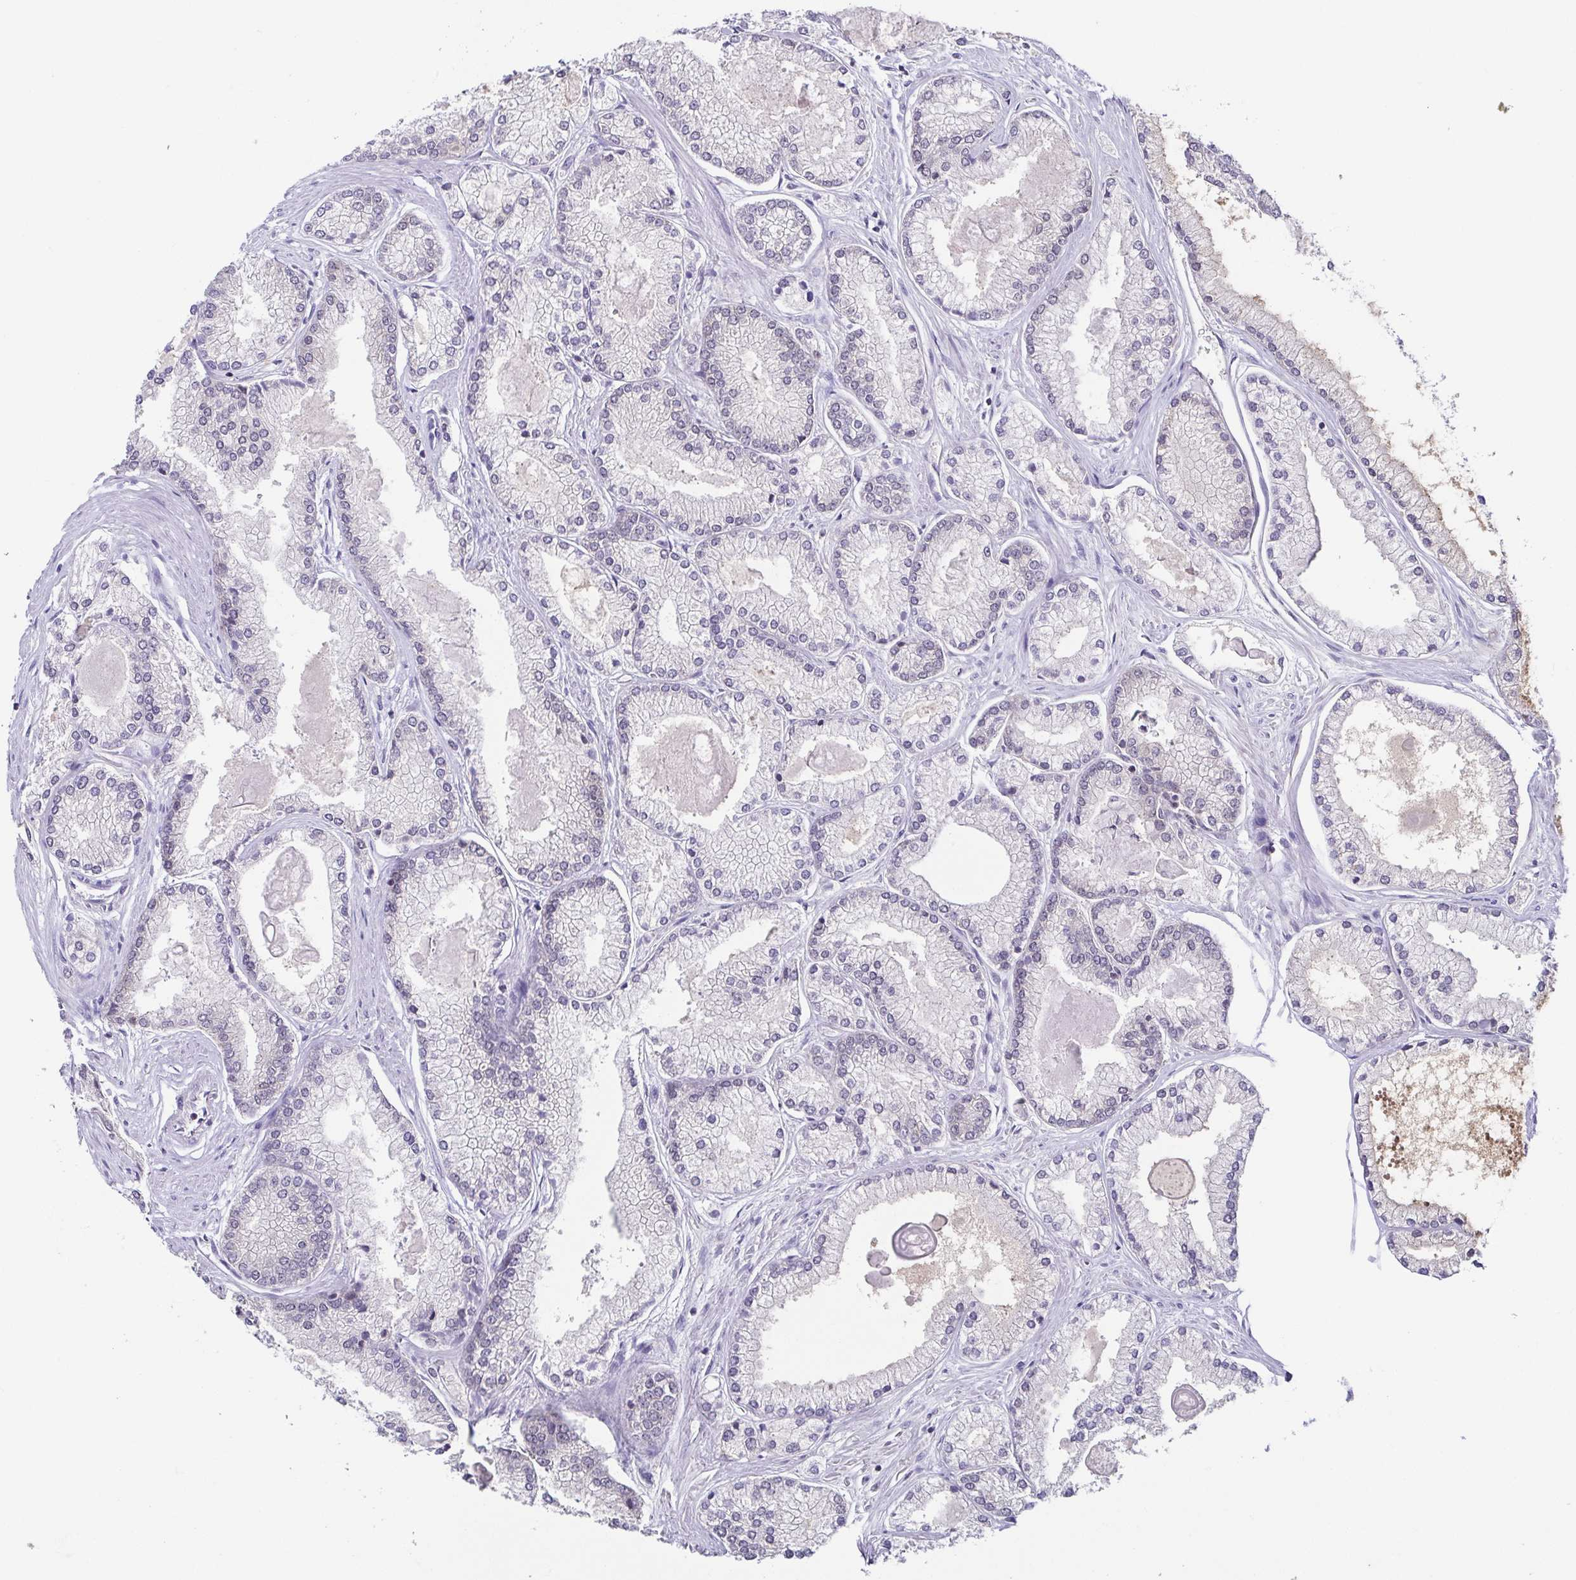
{"staining": {"intensity": "moderate", "quantity": "25%-75%", "location": "nuclear"}, "tissue": "prostate cancer", "cell_type": "Tumor cells", "image_type": "cancer", "snomed": [{"axis": "morphology", "description": "Adenocarcinoma, High grade"}, {"axis": "topography", "description": "Prostate"}], "caption": "Prostate high-grade adenocarcinoma stained with DAB IHC displays medium levels of moderate nuclear positivity in about 25%-75% of tumor cells. (DAB IHC with brightfield microscopy, high magnification).", "gene": "EWSR1", "patient": {"sex": "male", "age": 68}}